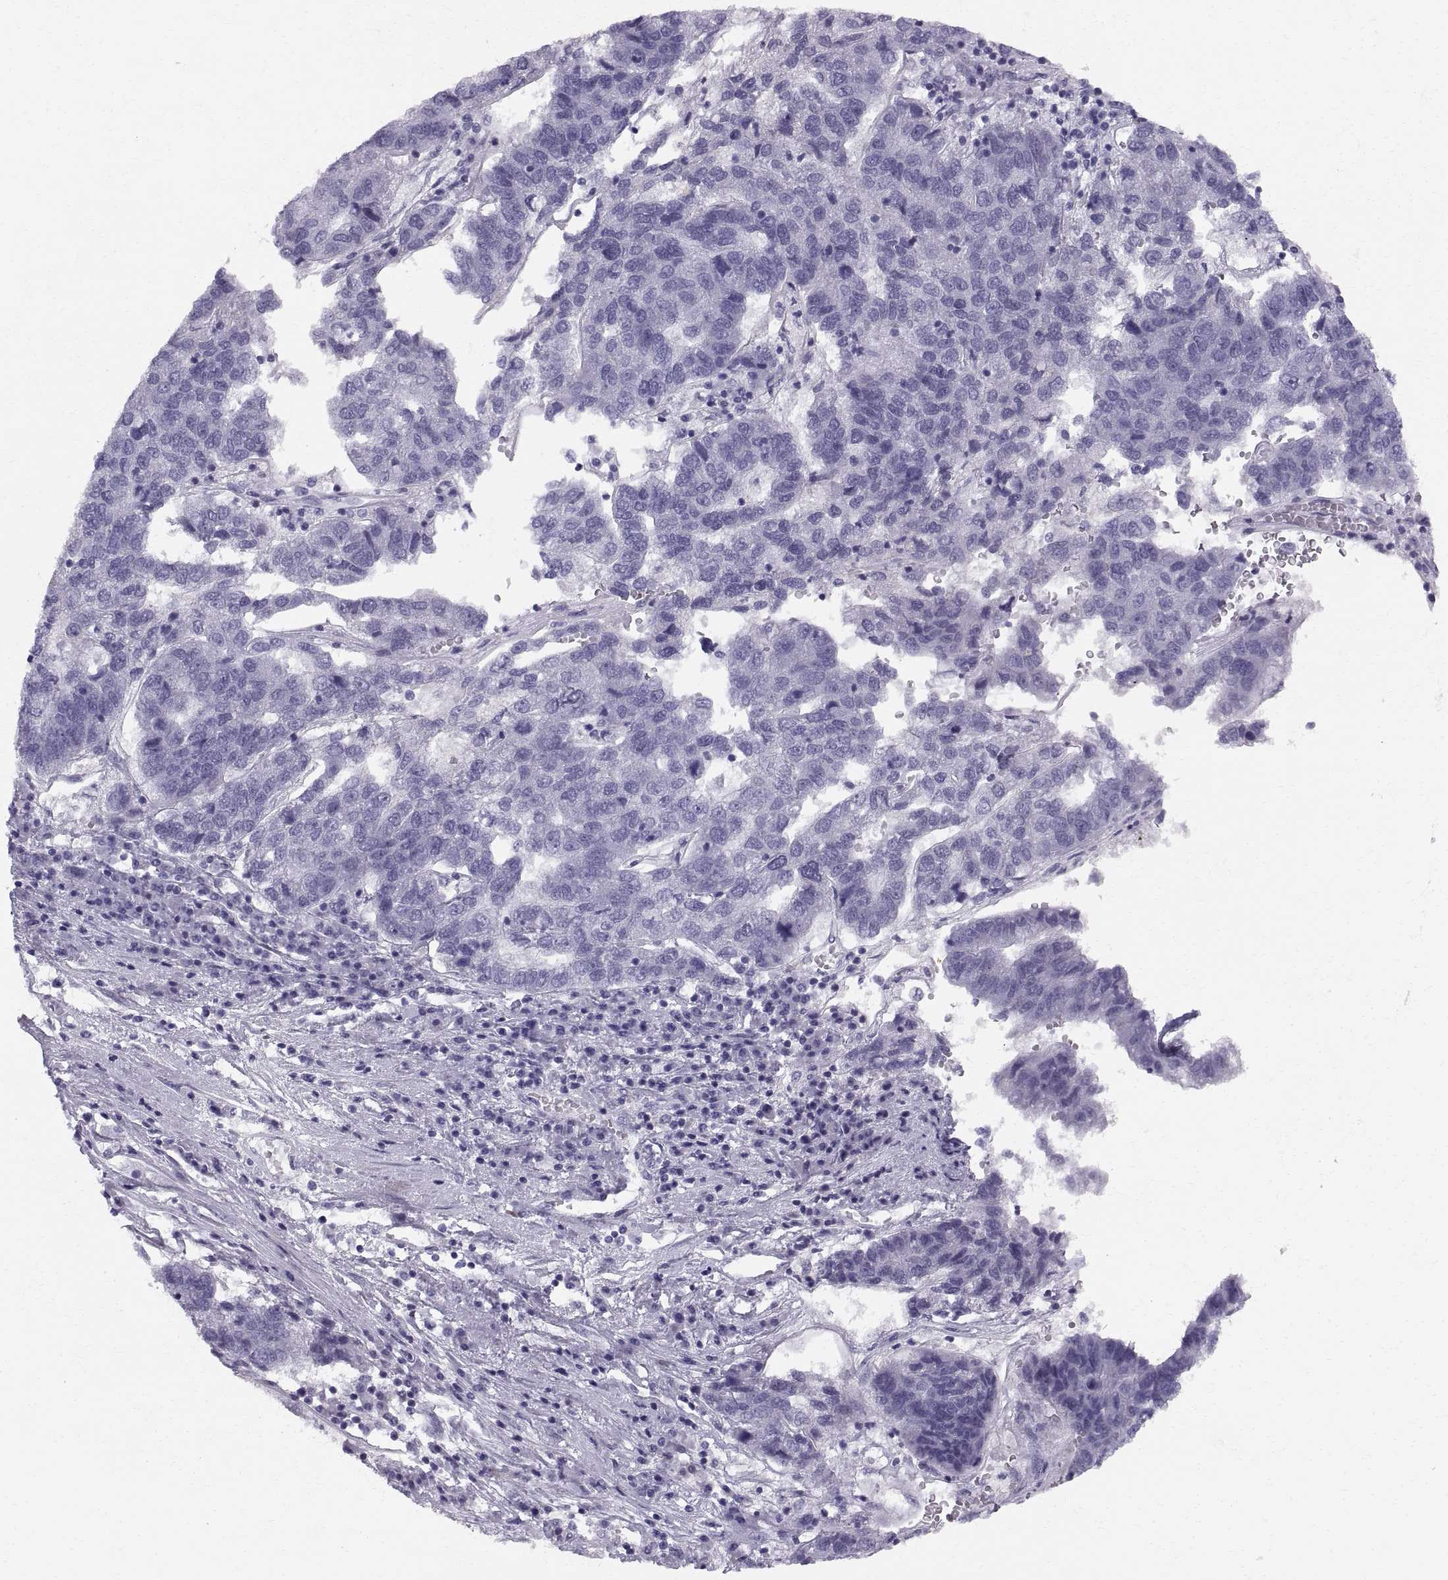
{"staining": {"intensity": "negative", "quantity": "none", "location": "none"}, "tissue": "pancreatic cancer", "cell_type": "Tumor cells", "image_type": "cancer", "snomed": [{"axis": "morphology", "description": "Adenocarcinoma, NOS"}, {"axis": "topography", "description": "Pancreas"}], "caption": "Immunohistochemistry (IHC) photomicrograph of human pancreatic adenocarcinoma stained for a protein (brown), which exhibits no expression in tumor cells. The staining is performed using DAB brown chromogen with nuclei counter-stained in using hematoxylin.", "gene": "SLC22A6", "patient": {"sex": "female", "age": 61}}